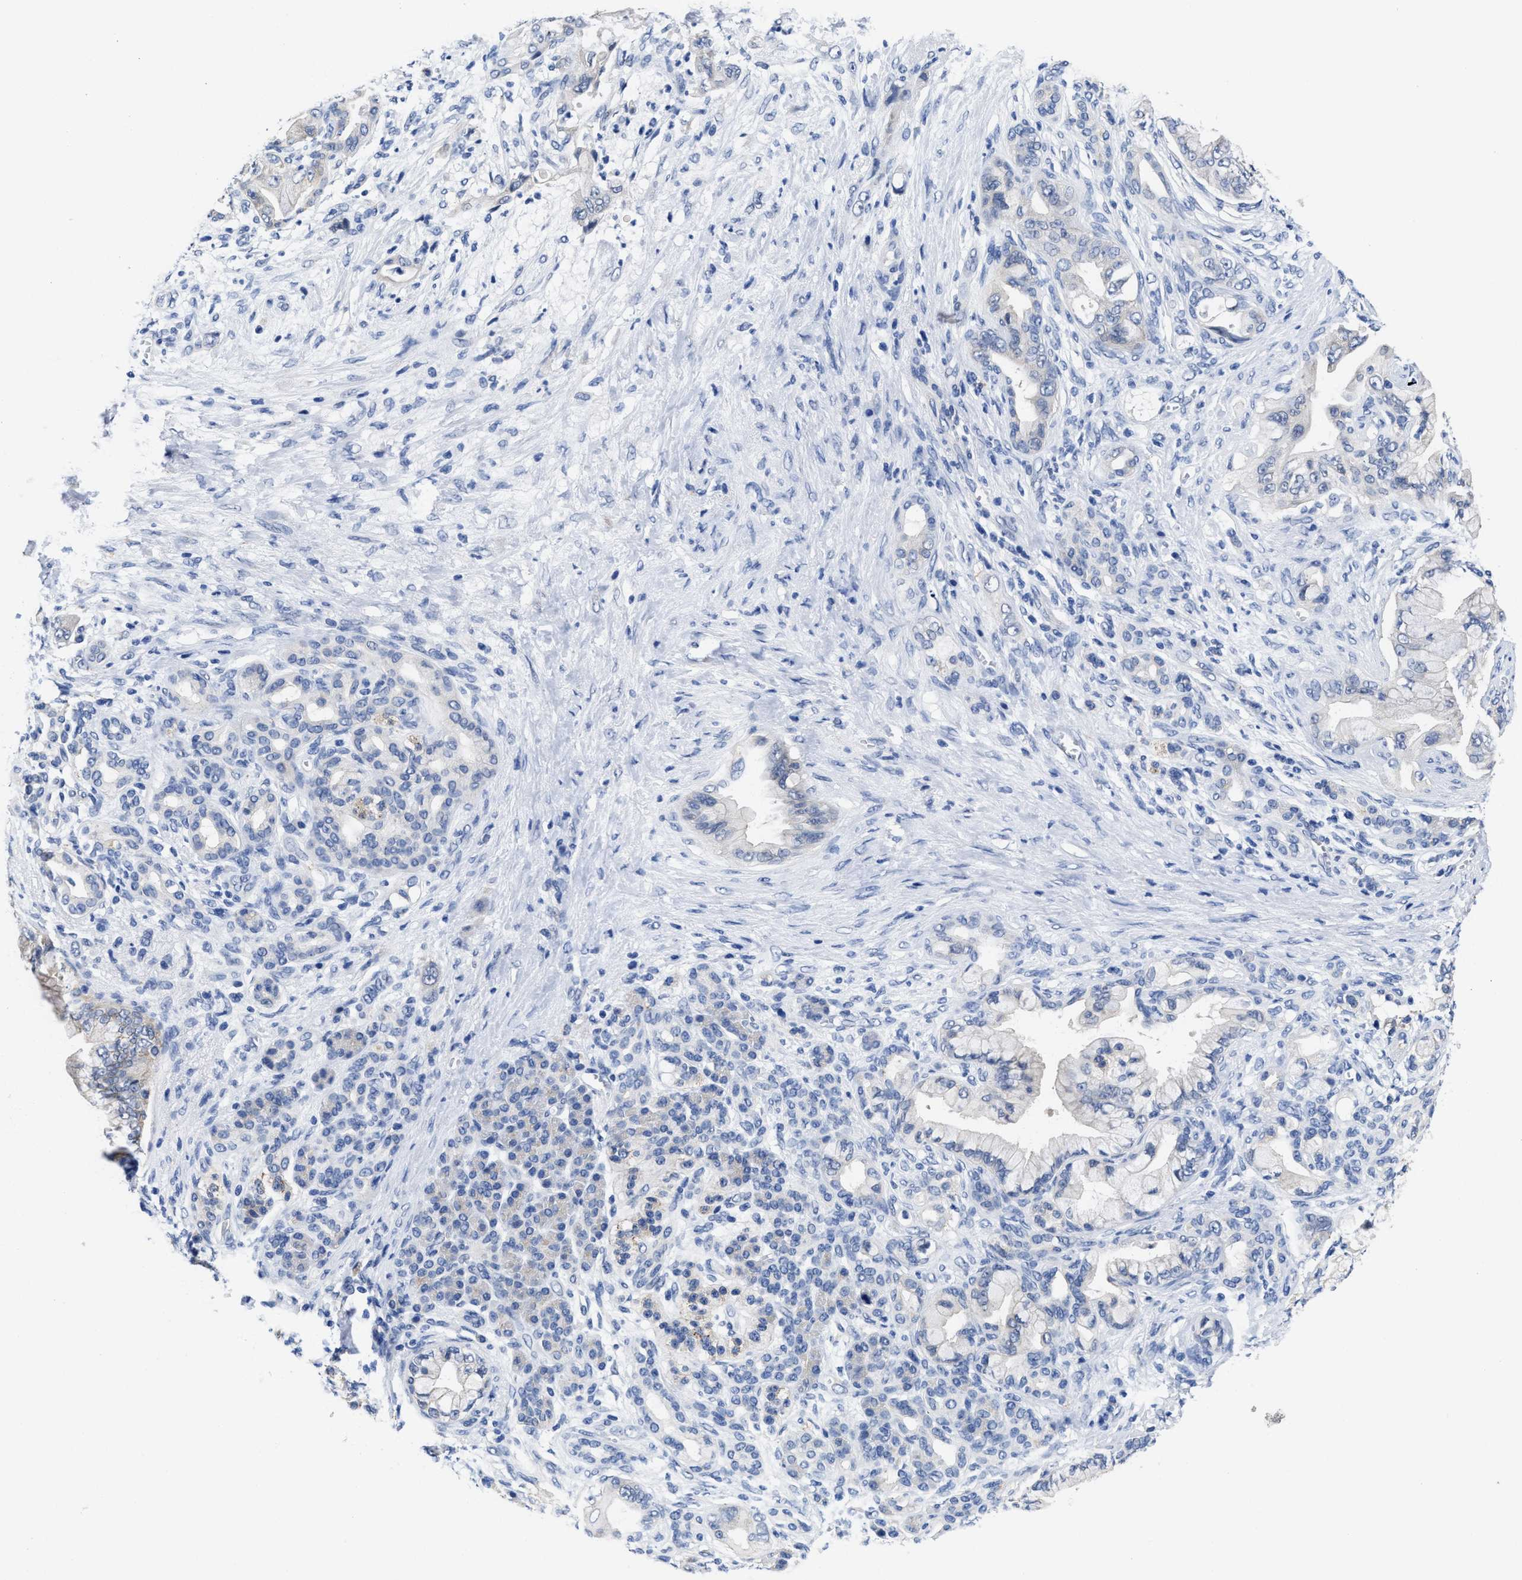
{"staining": {"intensity": "negative", "quantity": "none", "location": "none"}, "tissue": "pancreatic cancer", "cell_type": "Tumor cells", "image_type": "cancer", "snomed": [{"axis": "morphology", "description": "Adenocarcinoma, NOS"}, {"axis": "topography", "description": "Pancreas"}], "caption": "High power microscopy photomicrograph of an immunohistochemistry (IHC) micrograph of pancreatic cancer, revealing no significant staining in tumor cells.", "gene": "HOOK1", "patient": {"sex": "male", "age": 59}}